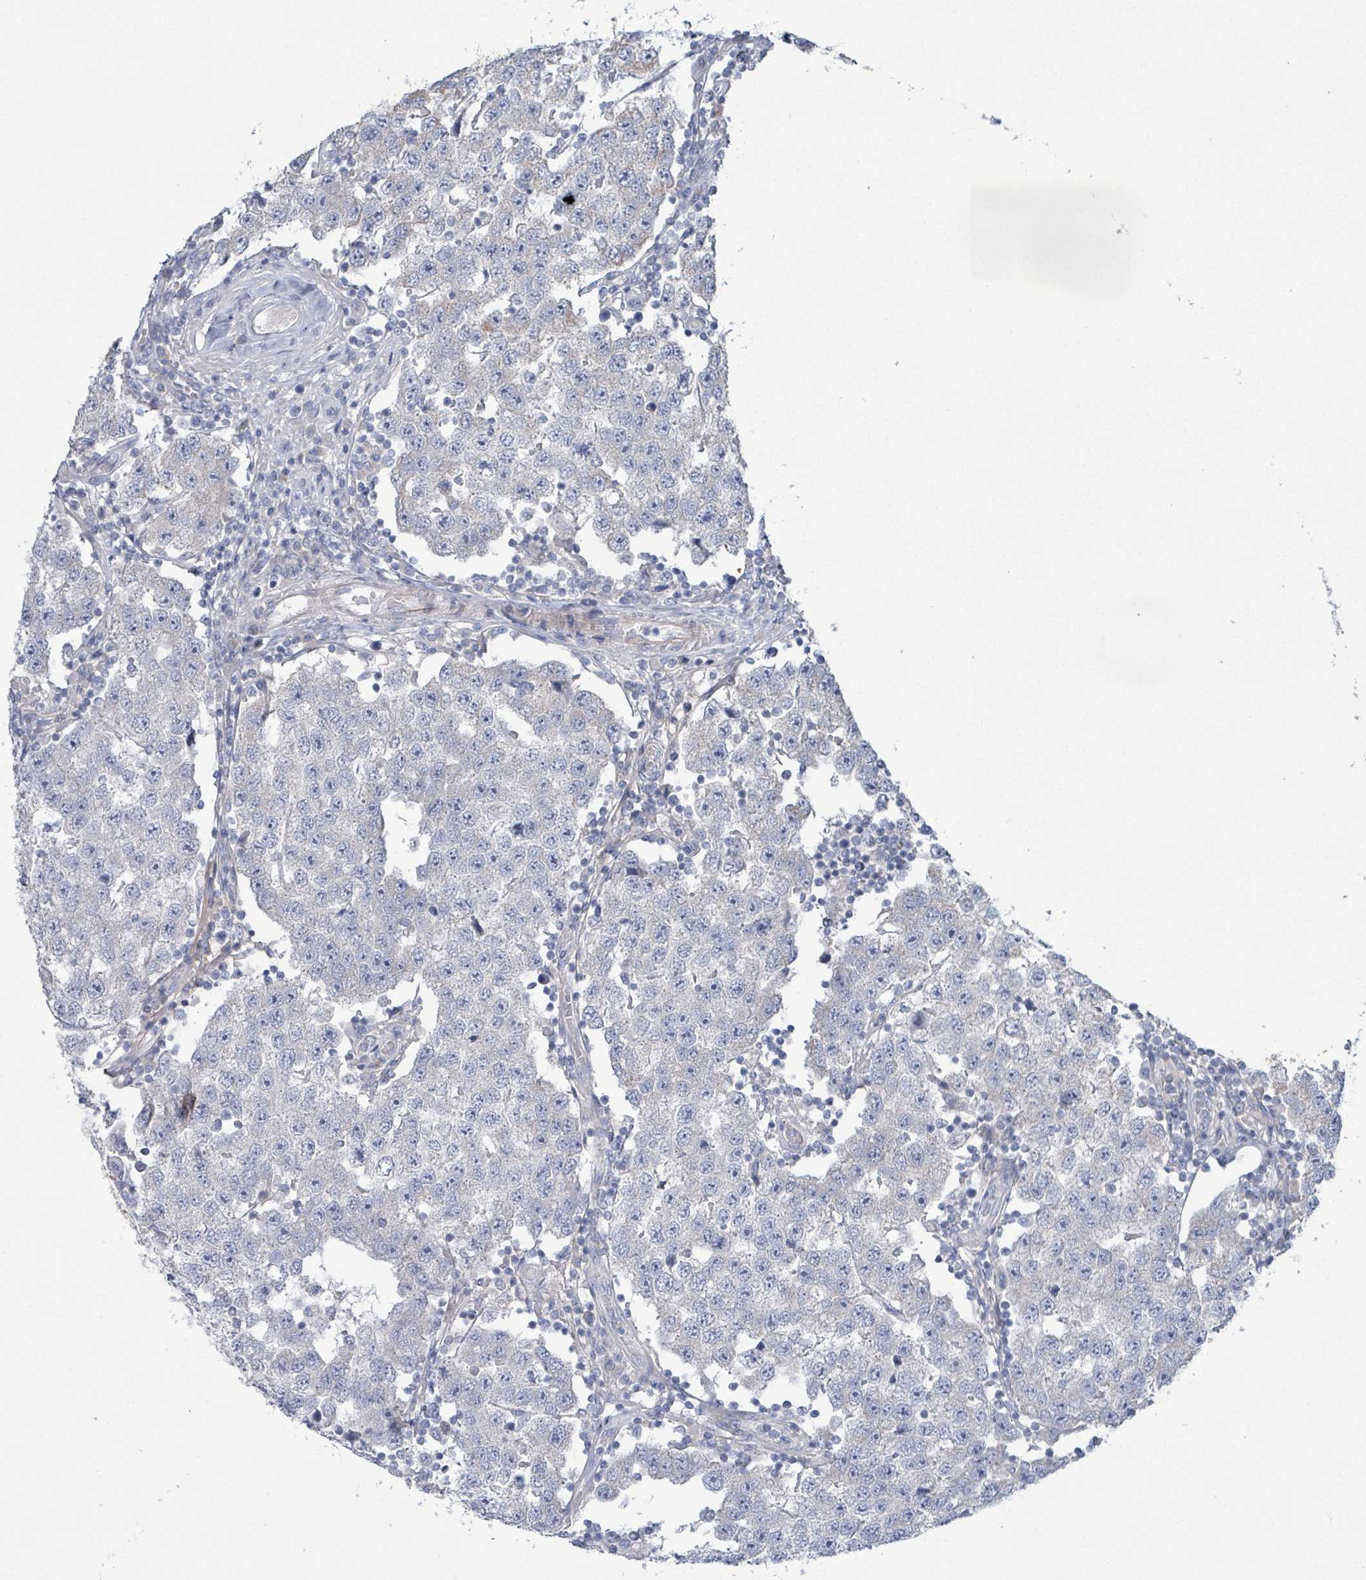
{"staining": {"intensity": "weak", "quantity": "<25%", "location": "cytoplasmic/membranous"}, "tissue": "testis cancer", "cell_type": "Tumor cells", "image_type": "cancer", "snomed": [{"axis": "morphology", "description": "Seminoma, NOS"}, {"axis": "topography", "description": "Testis"}], "caption": "High power microscopy histopathology image of an IHC micrograph of seminoma (testis), revealing no significant staining in tumor cells.", "gene": "ALG12", "patient": {"sex": "male", "age": 34}}